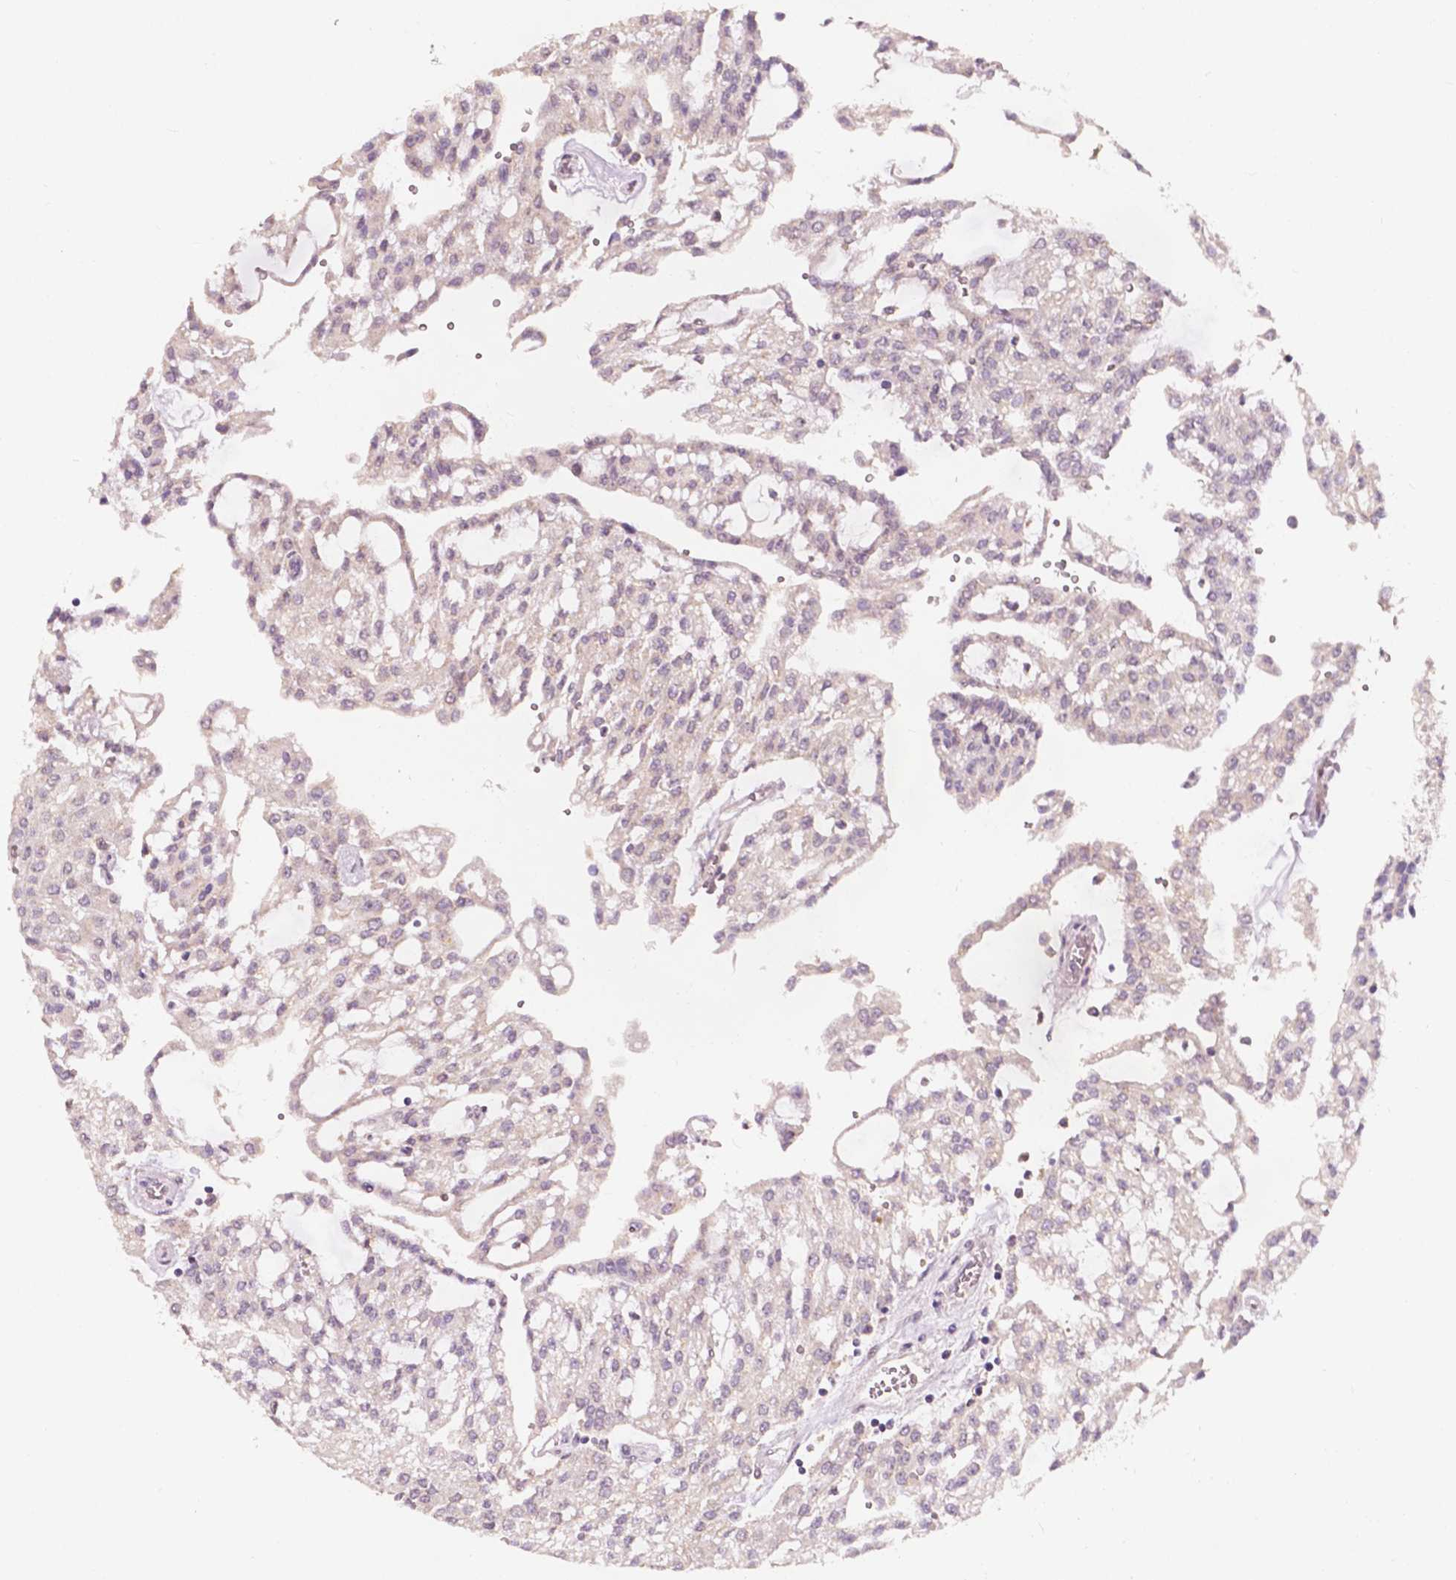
{"staining": {"intensity": "negative", "quantity": "none", "location": "none"}, "tissue": "renal cancer", "cell_type": "Tumor cells", "image_type": "cancer", "snomed": [{"axis": "morphology", "description": "Adenocarcinoma, NOS"}, {"axis": "topography", "description": "Kidney"}], "caption": "This is an immunohistochemistry (IHC) photomicrograph of human adenocarcinoma (renal). There is no staining in tumor cells.", "gene": "EBAG9", "patient": {"sex": "male", "age": 63}}